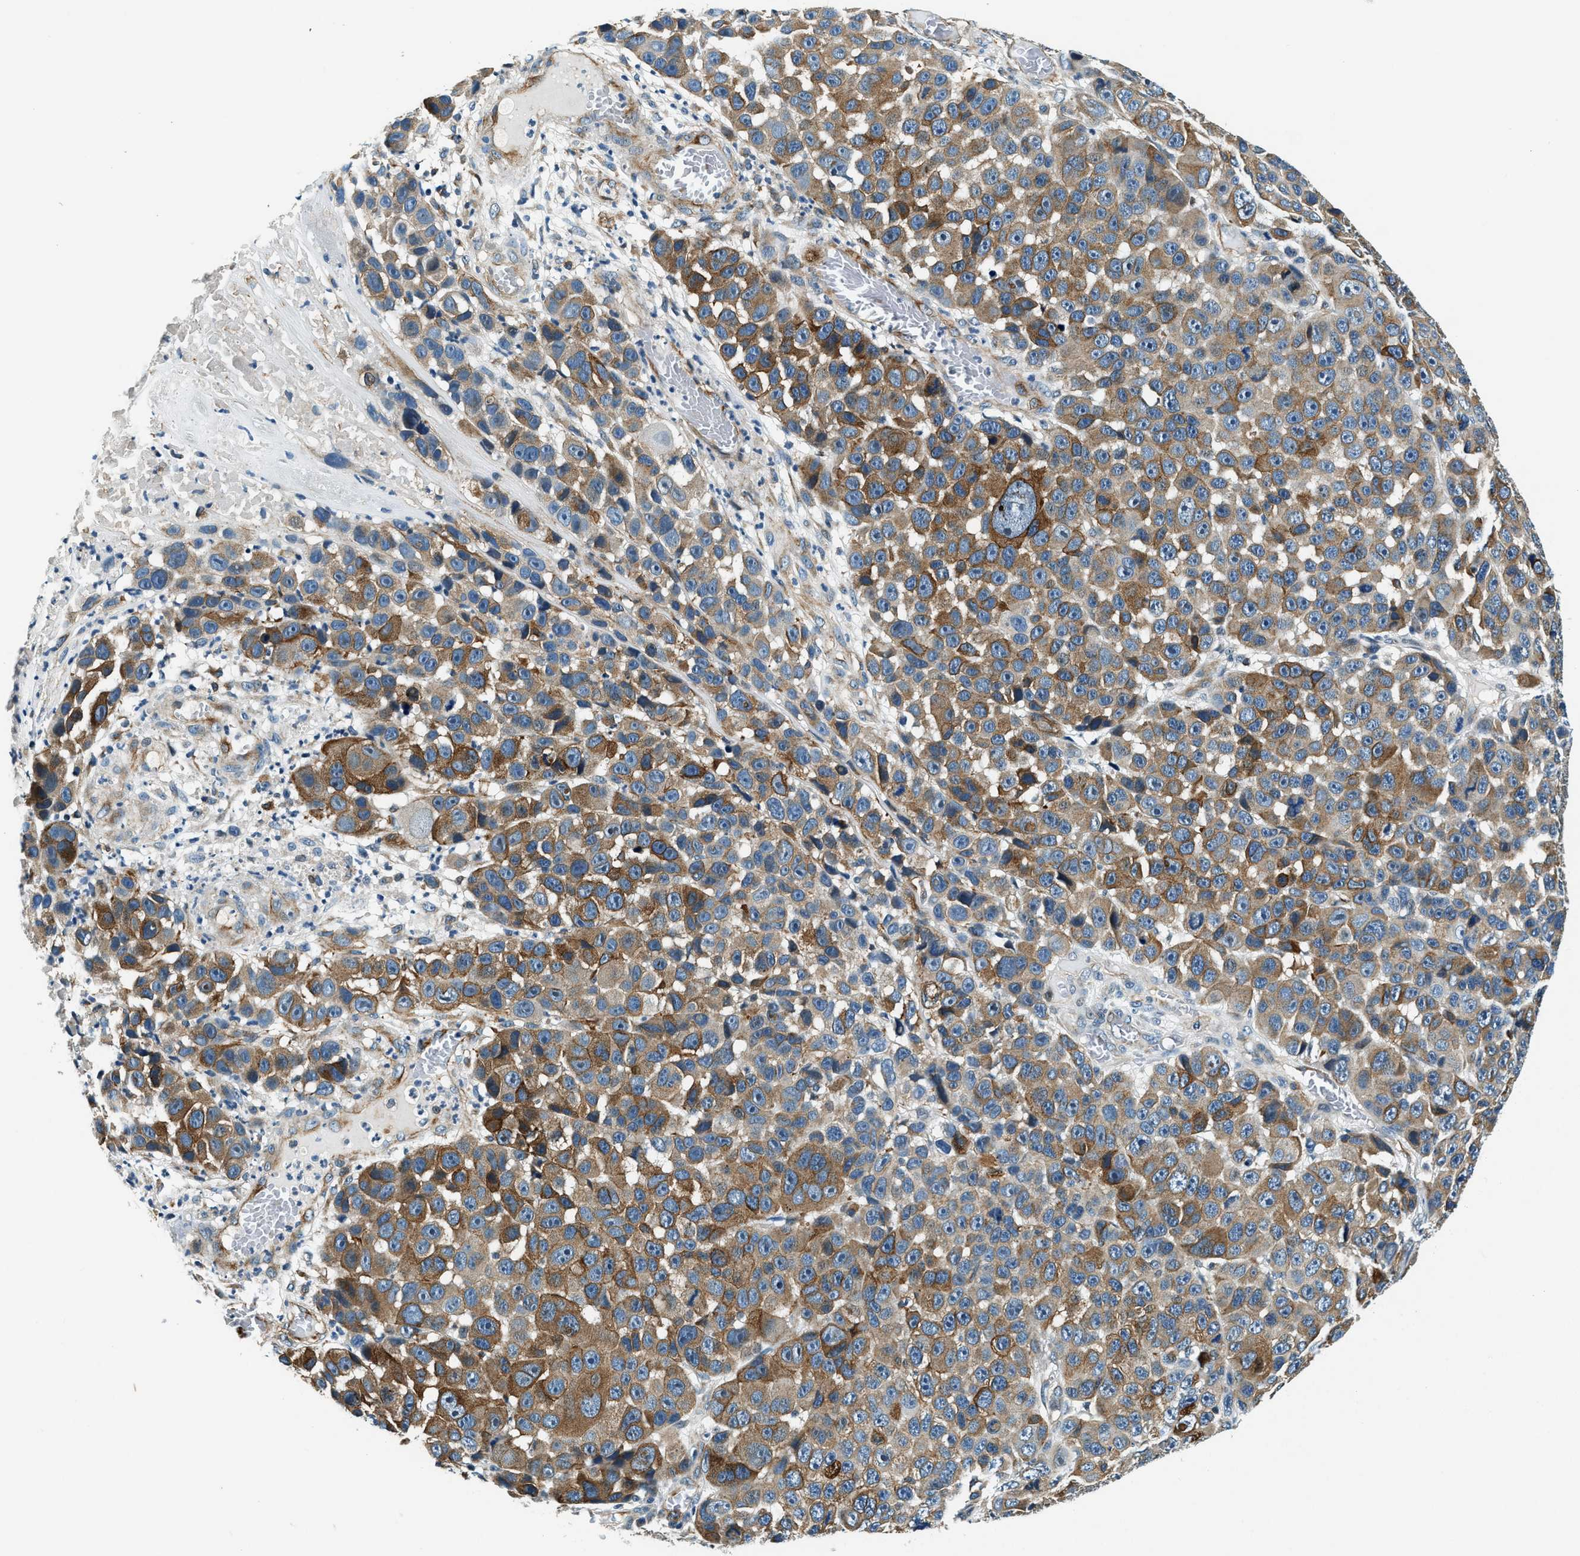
{"staining": {"intensity": "moderate", "quantity": "25%-75%", "location": "cytoplasmic/membranous"}, "tissue": "melanoma", "cell_type": "Tumor cells", "image_type": "cancer", "snomed": [{"axis": "morphology", "description": "Malignant melanoma, NOS"}, {"axis": "topography", "description": "Skin"}], "caption": "Tumor cells demonstrate medium levels of moderate cytoplasmic/membranous expression in about 25%-75% of cells in melanoma.", "gene": "C2orf66", "patient": {"sex": "male", "age": 53}}